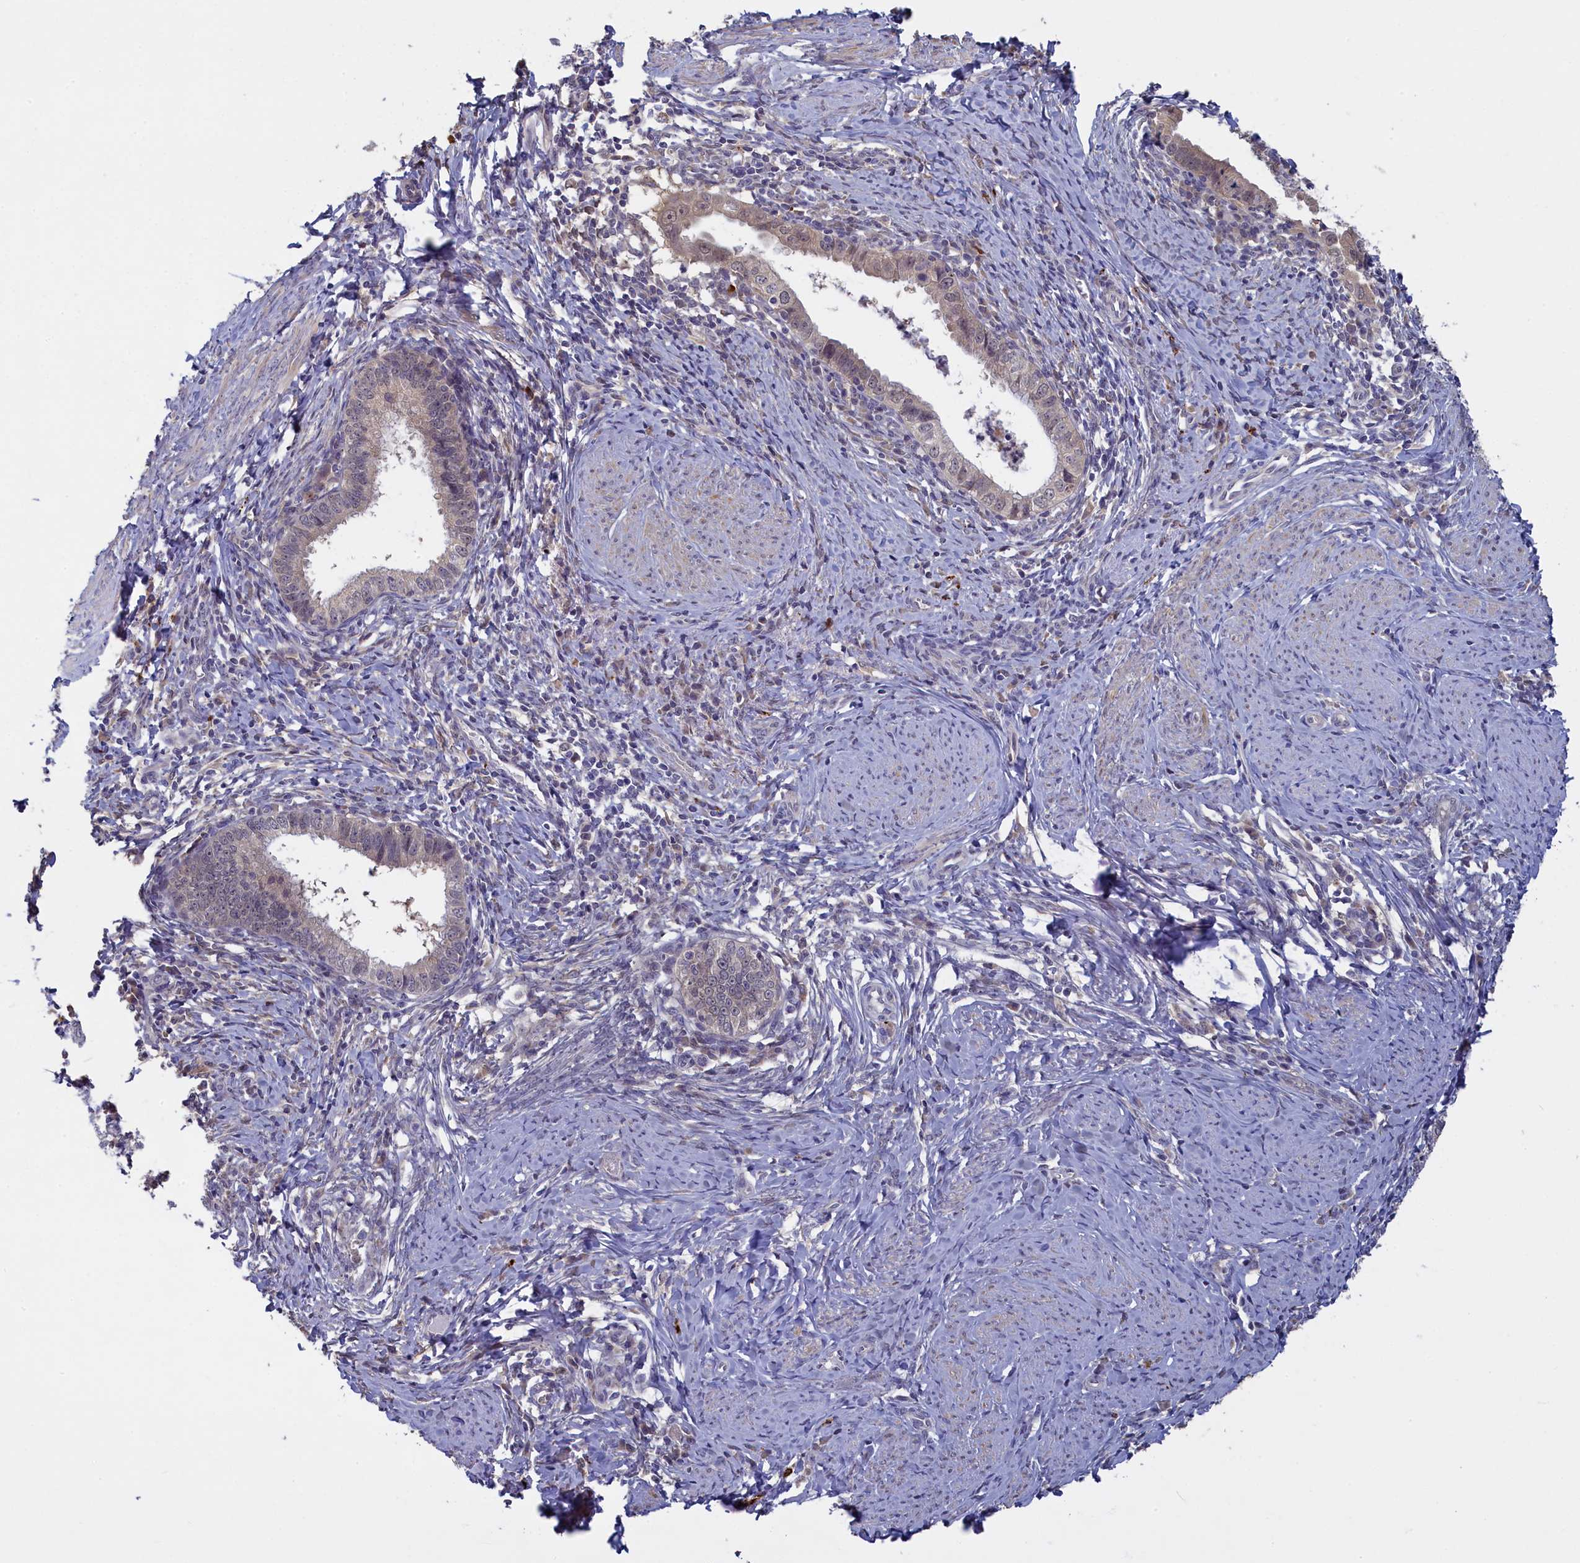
{"staining": {"intensity": "weak", "quantity": "<25%", "location": "nuclear"}, "tissue": "cervical cancer", "cell_type": "Tumor cells", "image_type": "cancer", "snomed": [{"axis": "morphology", "description": "Adenocarcinoma, NOS"}, {"axis": "topography", "description": "Cervix"}], "caption": "Immunohistochemical staining of human cervical adenocarcinoma shows no significant staining in tumor cells.", "gene": "UCHL3", "patient": {"sex": "female", "age": 36}}